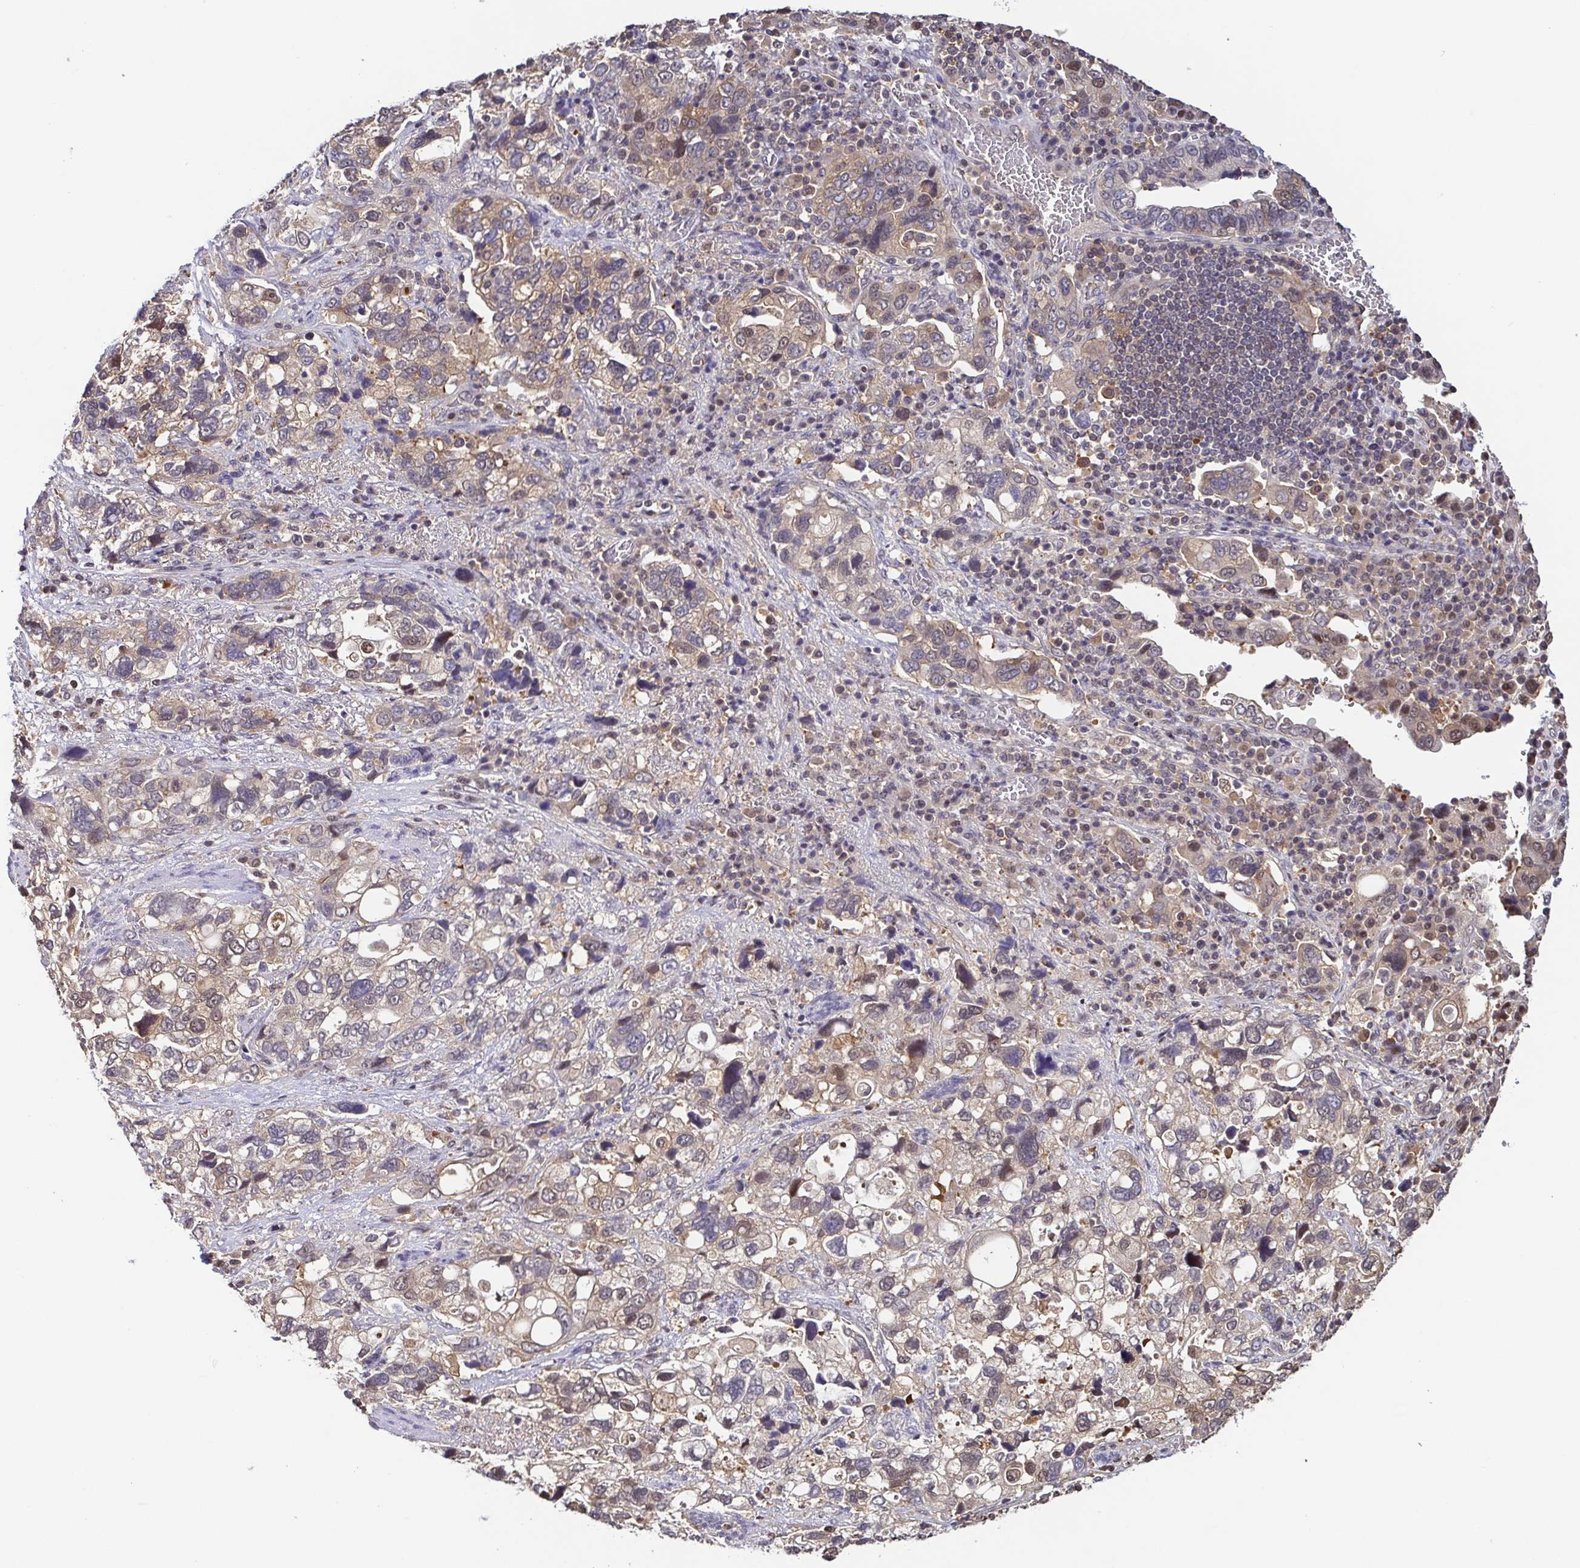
{"staining": {"intensity": "moderate", "quantity": ">75%", "location": "cytoplasmic/membranous,nuclear"}, "tissue": "stomach cancer", "cell_type": "Tumor cells", "image_type": "cancer", "snomed": [{"axis": "morphology", "description": "Adenocarcinoma, NOS"}, {"axis": "topography", "description": "Stomach, upper"}], "caption": "Stomach cancer stained with a brown dye reveals moderate cytoplasmic/membranous and nuclear positive staining in approximately >75% of tumor cells.", "gene": "PSMB9", "patient": {"sex": "female", "age": 81}}